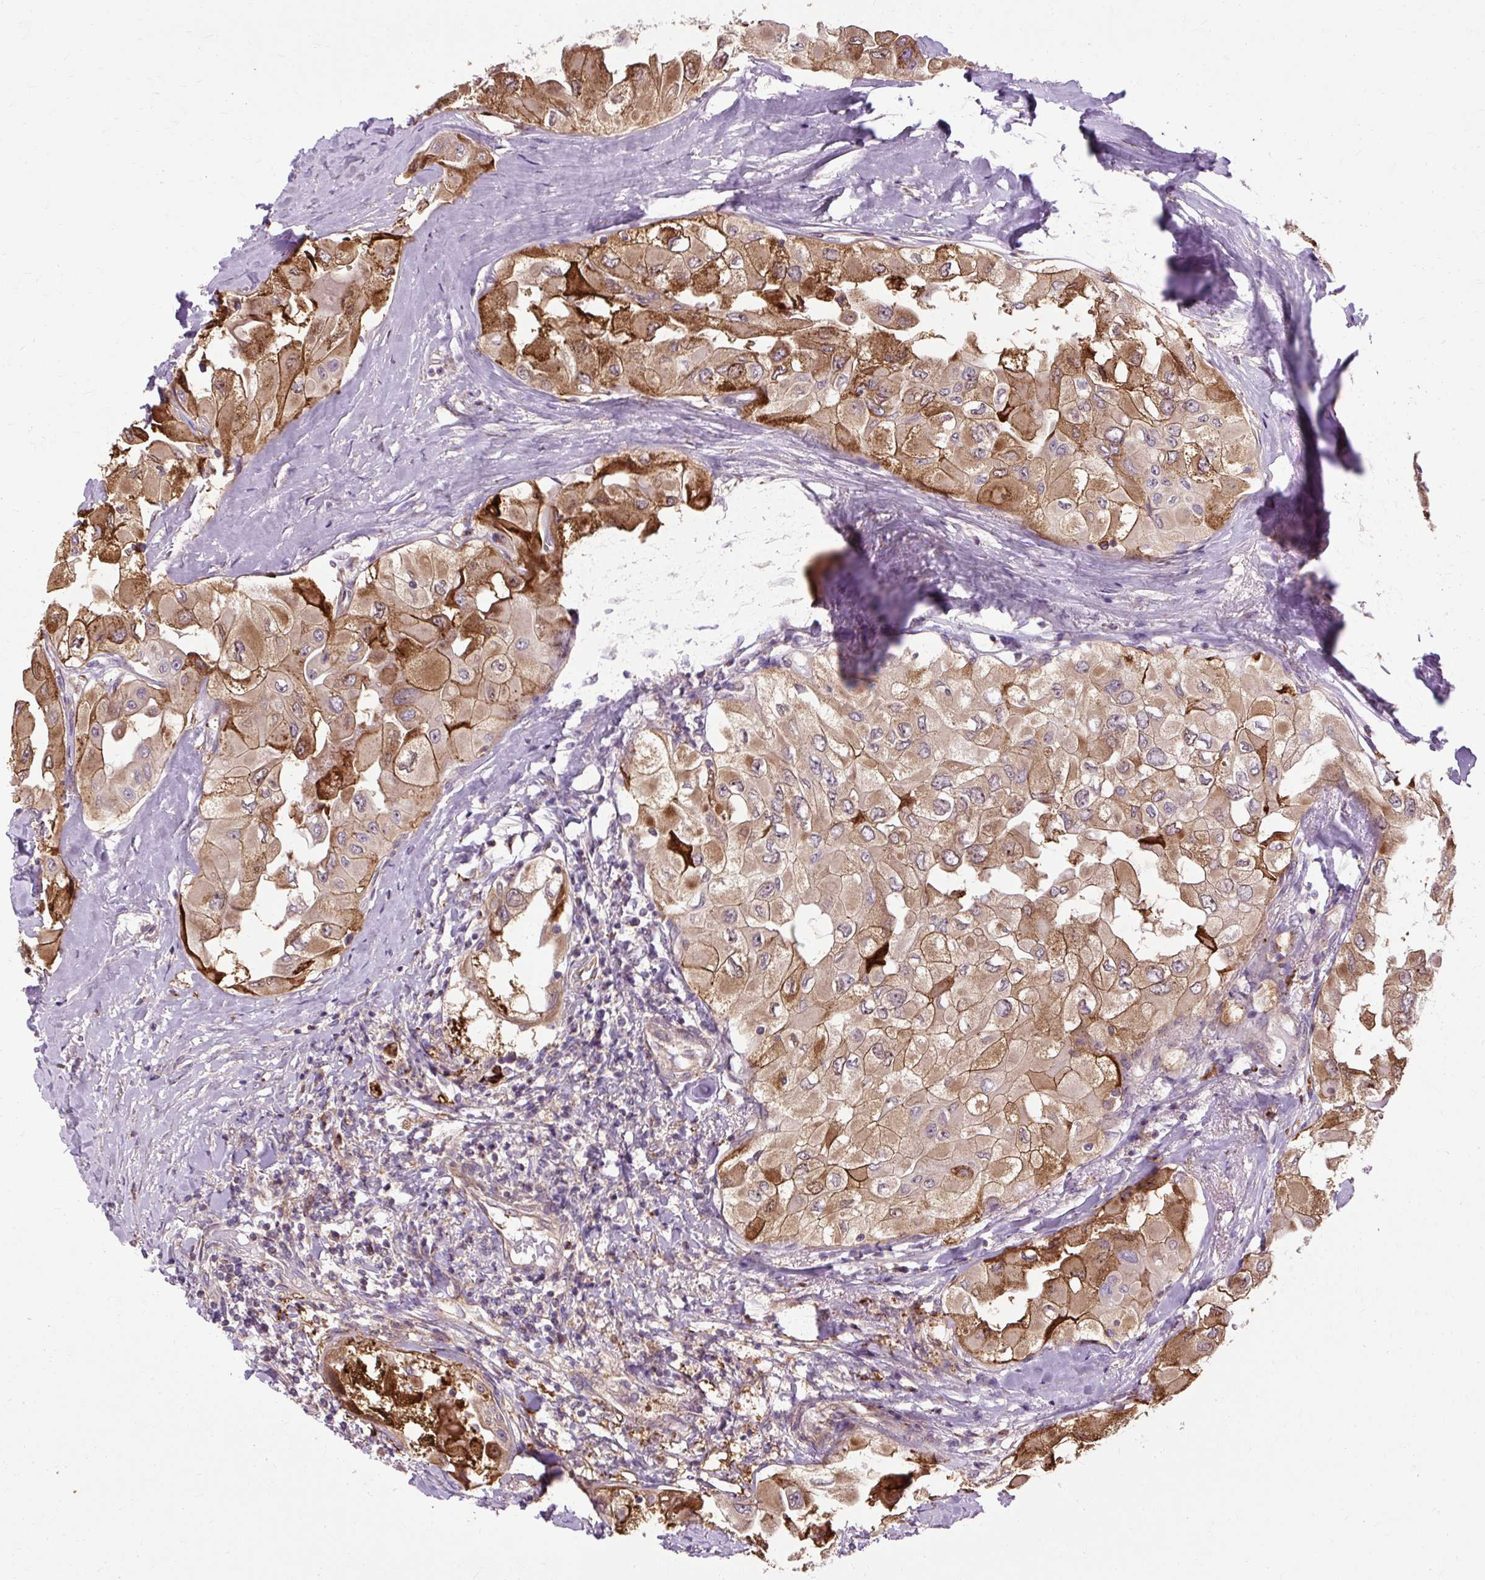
{"staining": {"intensity": "strong", "quantity": ">75%", "location": "cytoplasmic/membranous"}, "tissue": "thyroid cancer", "cell_type": "Tumor cells", "image_type": "cancer", "snomed": [{"axis": "morphology", "description": "Normal tissue, NOS"}, {"axis": "morphology", "description": "Papillary adenocarcinoma, NOS"}, {"axis": "topography", "description": "Thyroid gland"}], "caption": "Papillary adenocarcinoma (thyroid) stained with DAB (3,3'-diaminobenzidine) IHC demonstrates high levels of strong cytoplasmic/membranous positivity in approximately >75% of tumor cells.", "gene": "FLRT1", "patient": {"sex": "female", "age": 59}}